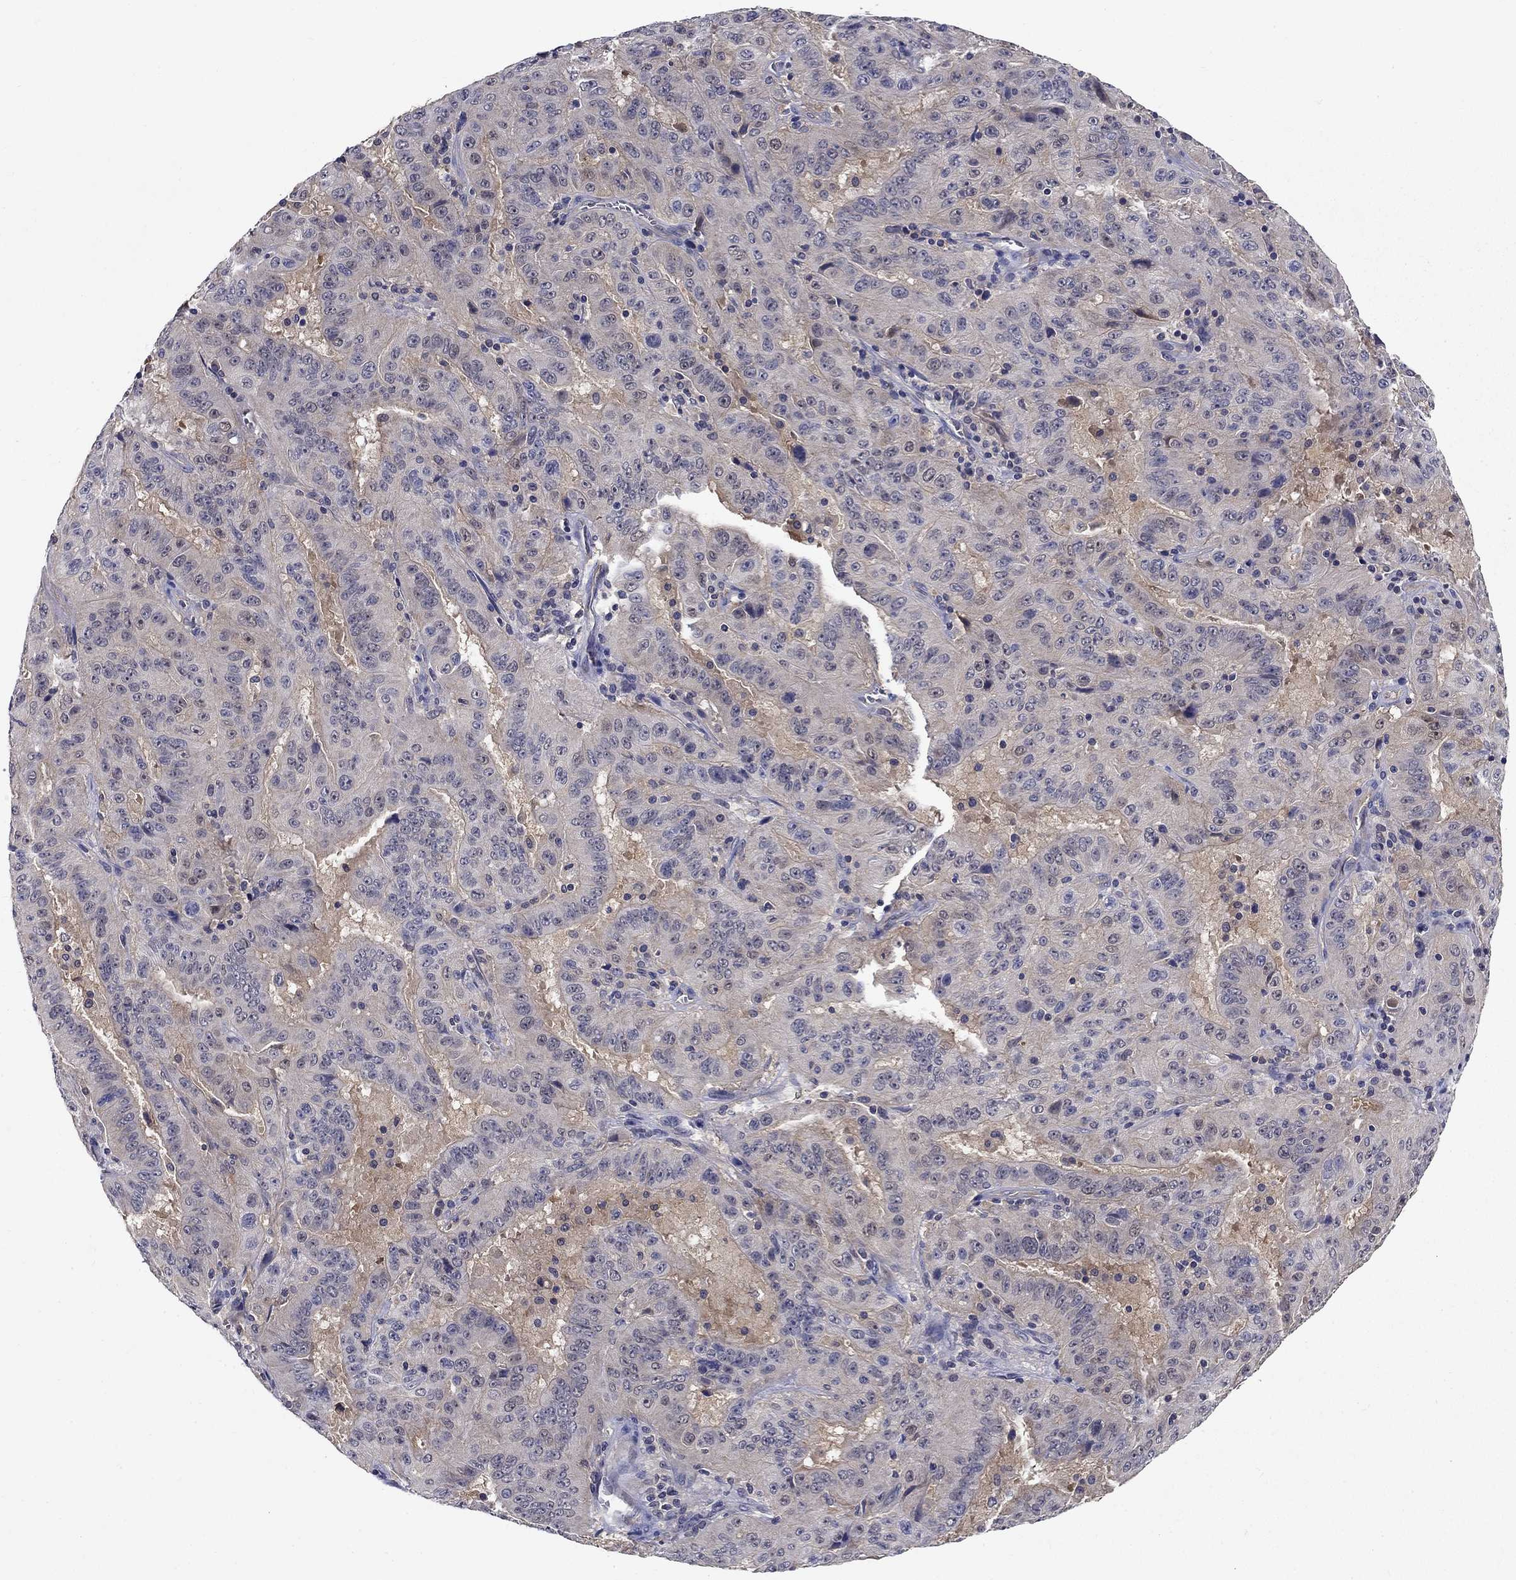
{"staining": {"intensity": "negative", "quantity": "none", "location": "none"}, "tissue": "pancreatic cancer", "cell_type": "Tumor cells", "image_type": "cancer", "snomed": [{"axis": "morphology", "description": "Adenocarcinoma, NOS"}, {"axis": "topography", "description": "Pancreas"}], "caption": "Tumor cells show no significant positivity in pancreatic adenocarcinoma.", "gene": "GLTP", "patient": {"sex": "male", "age": 63}}